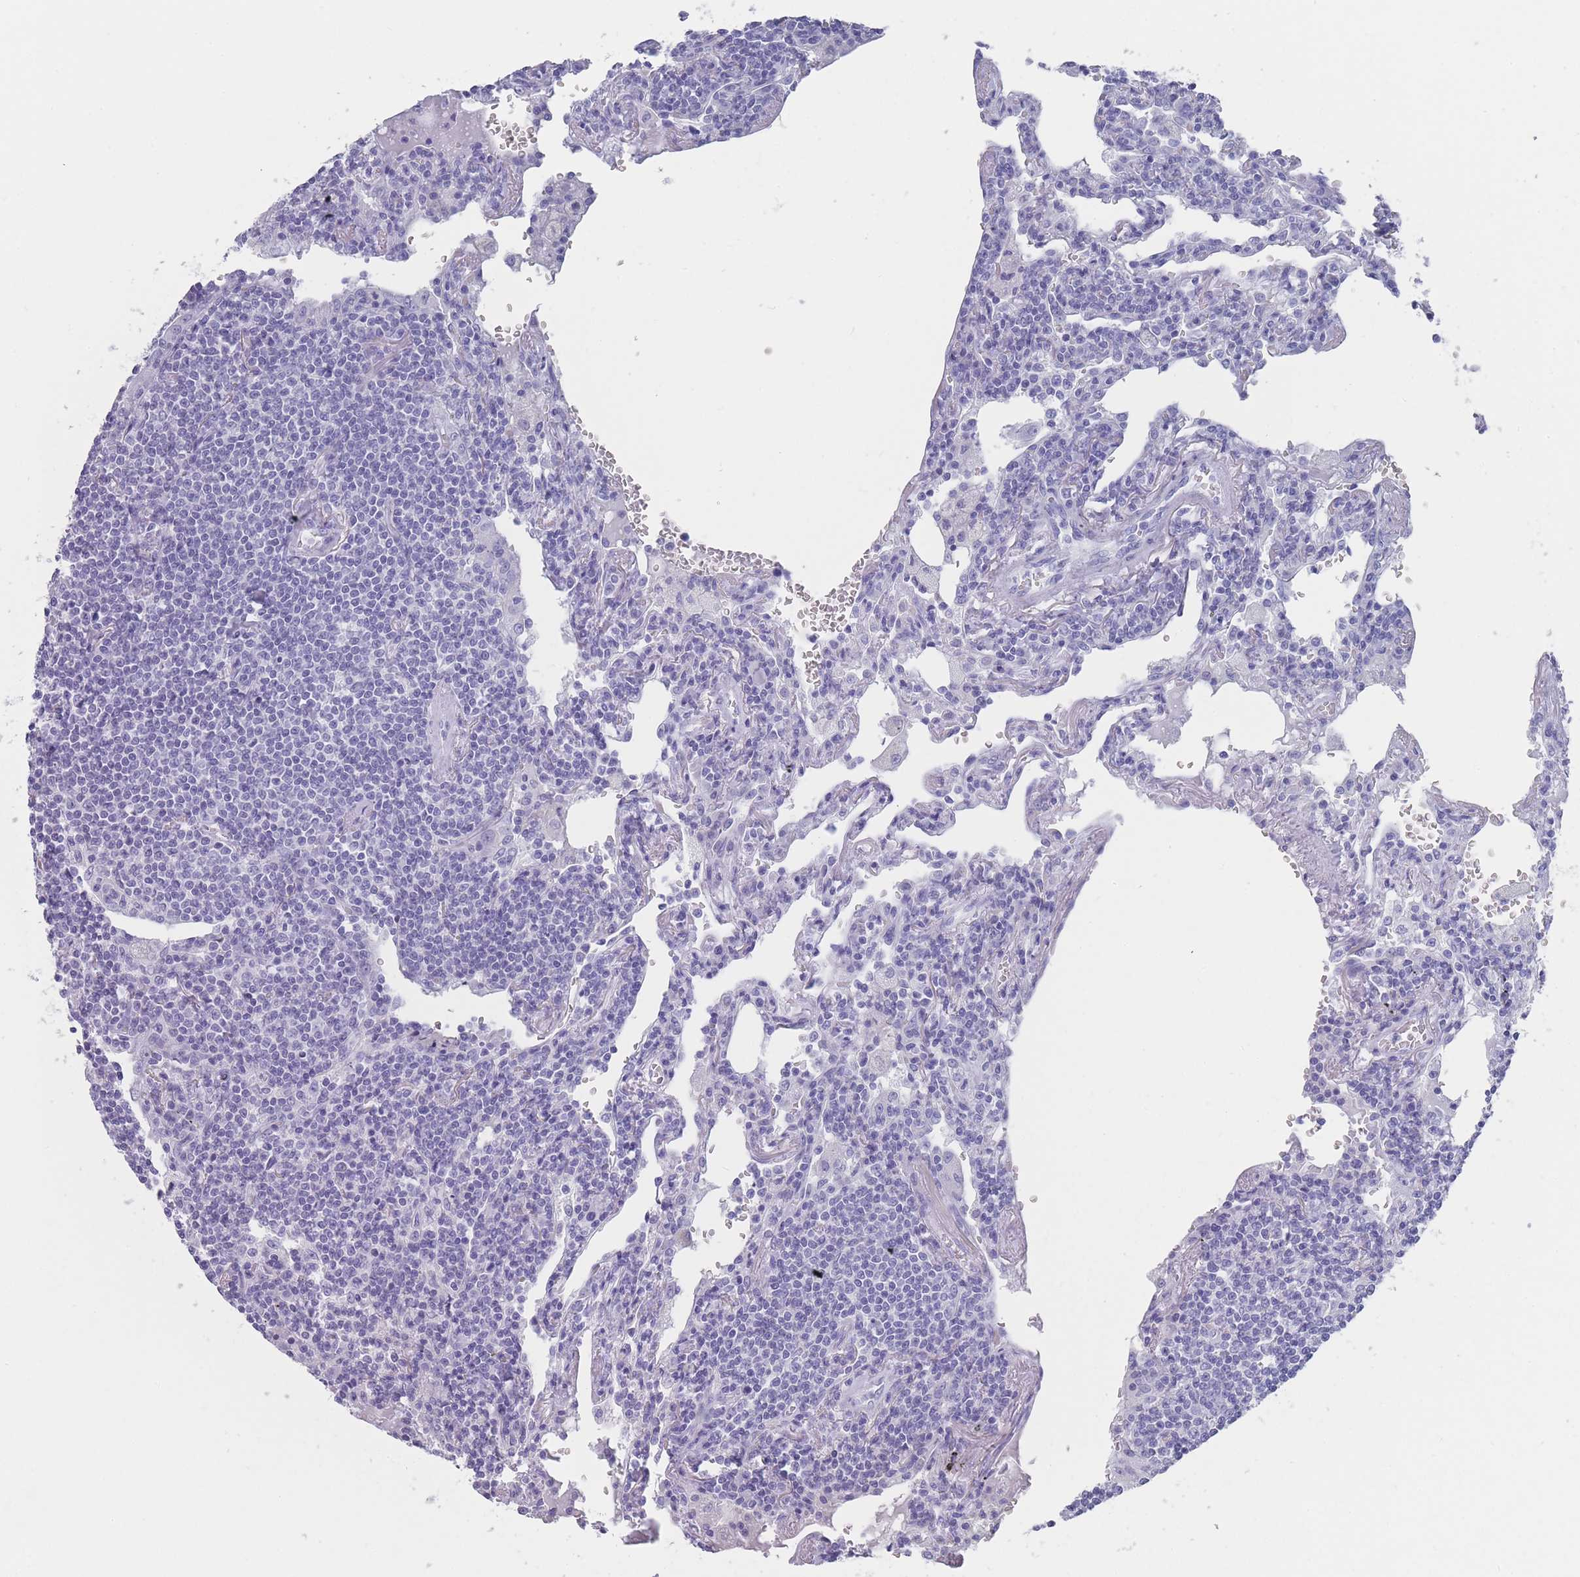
{"staining": {"intensity": "negative", "quantity": "none", "location": "none"}, "tissue": "lymphoma", "cell_type": "Tumor cells", "image_type": "cancer", "snomed": [{"axis": "morphology", "description": "Malignant lymphoma, non-Hodgkin's type, Low grade"}, {"axis": "topography", "description": "Lung"}], "caption": "This is a image of immunohistochemistry (IHC) staining of lymphoma, which shows no positivity in tumor cells.", "gene": "RAB2B", "patient": {"sex": "female", "age": 71}}